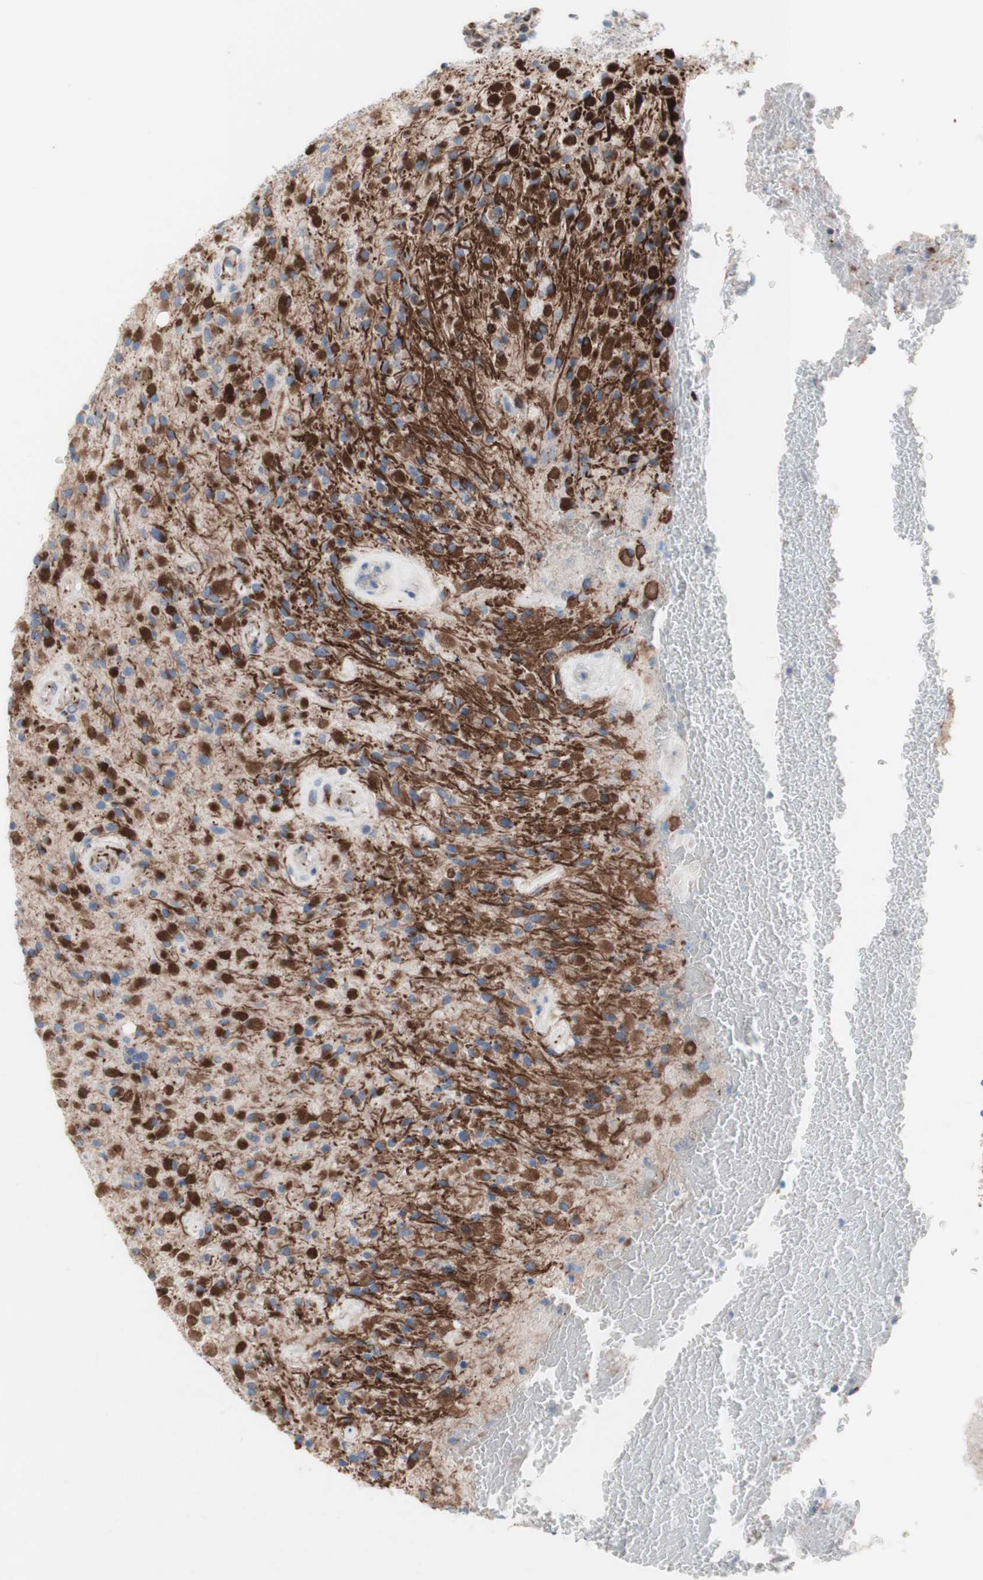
{"staining": {"intensity": "strong", "quantity": ">75%", "location": "cytoplasmic/membranous"}, "tissue": "glioma", "cell_type": "Tumor cells", "image_type": "cancer", "snomed": [{"axis": "morphology", "description": "Glioma, malignant, High grade"}, {"axis": "topography", "description": "Brain"}], "caption": "Immunohistochemical staining of human malignant glioma (high-grade) displays high levels of strong cytoplasmic/membranous positivity in approximately >75% of tumor cells.", "gene": "AGPAT5", "patient": {"sex": "male", "age": 71}}